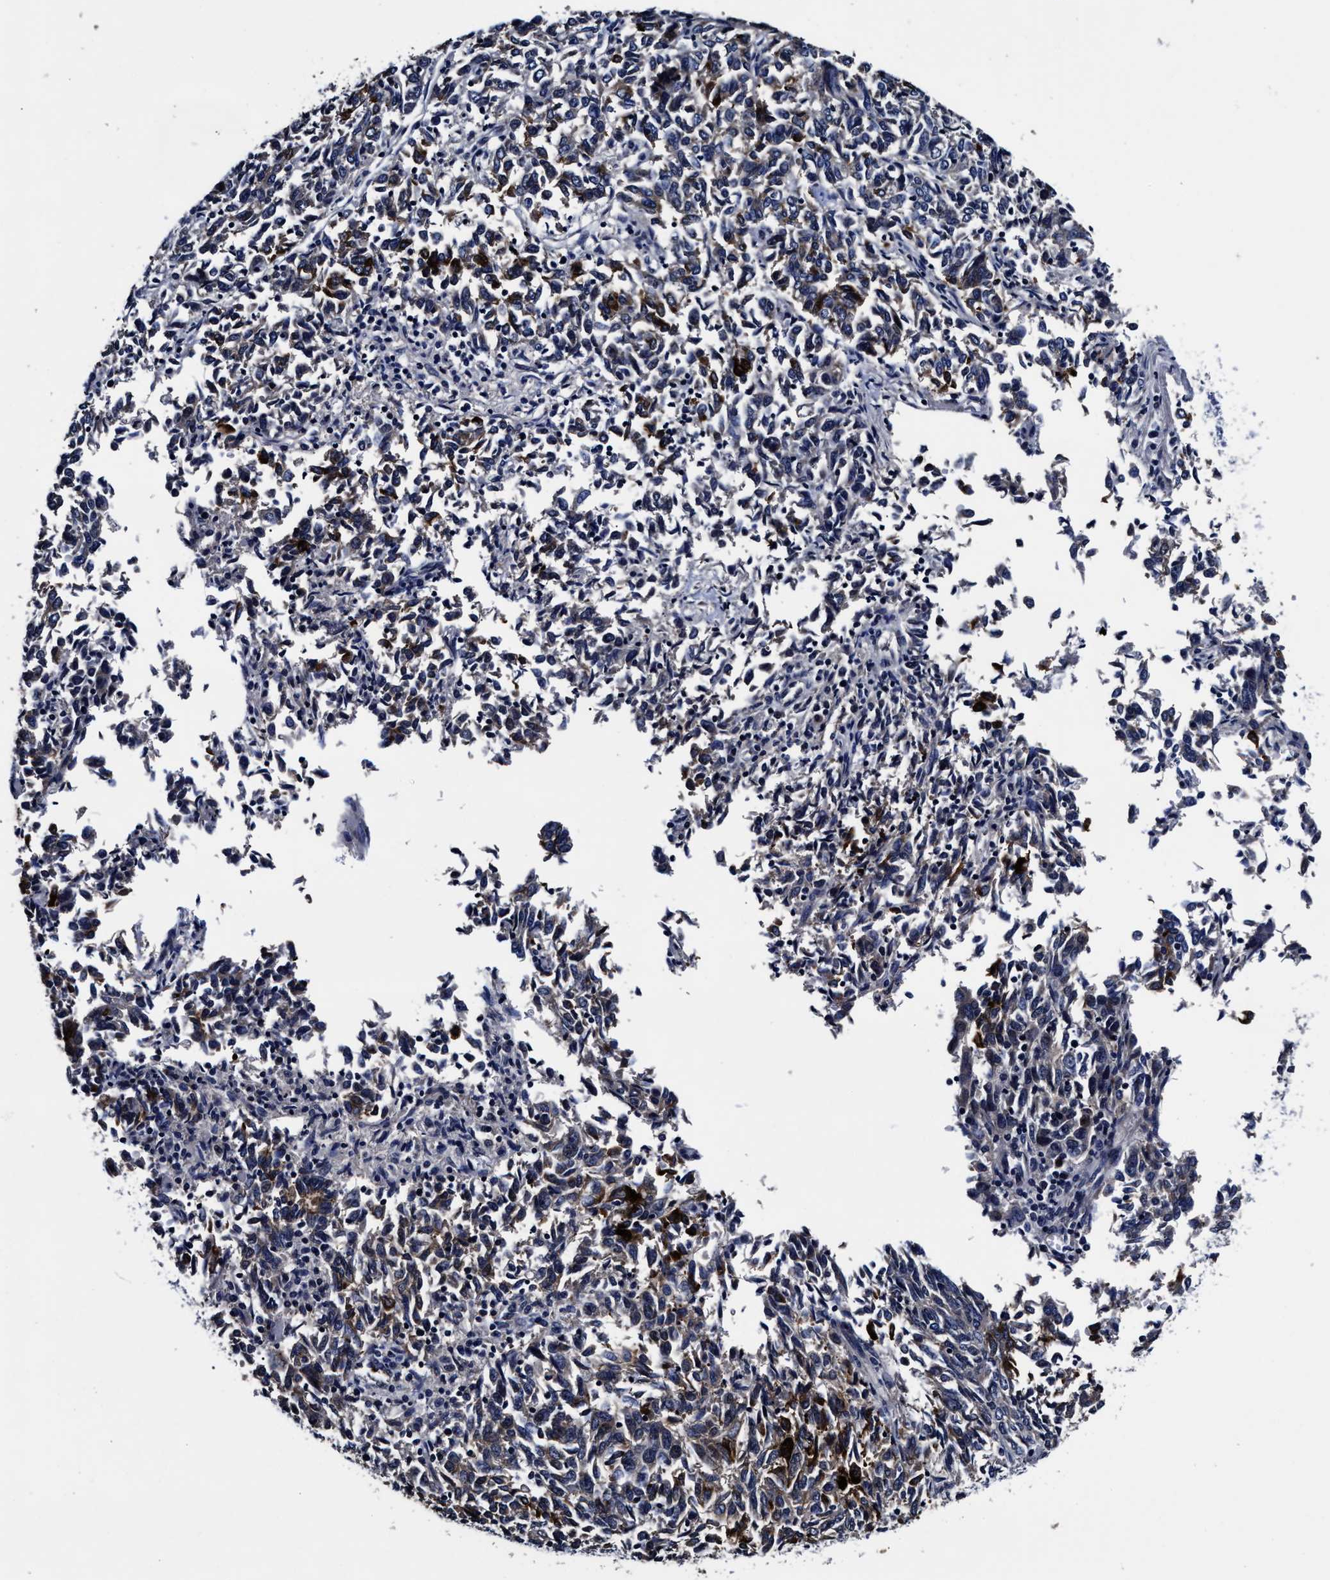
{"staining": {"intensity": "strong", "quantity": "<25%", "location": "cytoplasmic/membranous"}, "tissue": "endometrial cancer", "cell_type": "Tumor cells", "image_type": "cancer", "snomed": [{"axis": "morphology", "description": "Adenocarcinoma, NOS"}, {"axis": "topography", "description": "Endometrium"}], "caption": "An immunohistochemistry photomicrograph of neoplastic tissue is shown. Protein staining in brown highlights strong cytoplasmic/membranous positivity in endometrial cancer (adenocarcinoma) within tumor cells. The staining is performed using DAB (3,3'-diaminobenzidine) brown chromogen to label protein expression. The nuclei are counter-stained blue using hematoxylin.", "gene": "OLFML2A", "patient": {"sex": "female", "age": 80}}